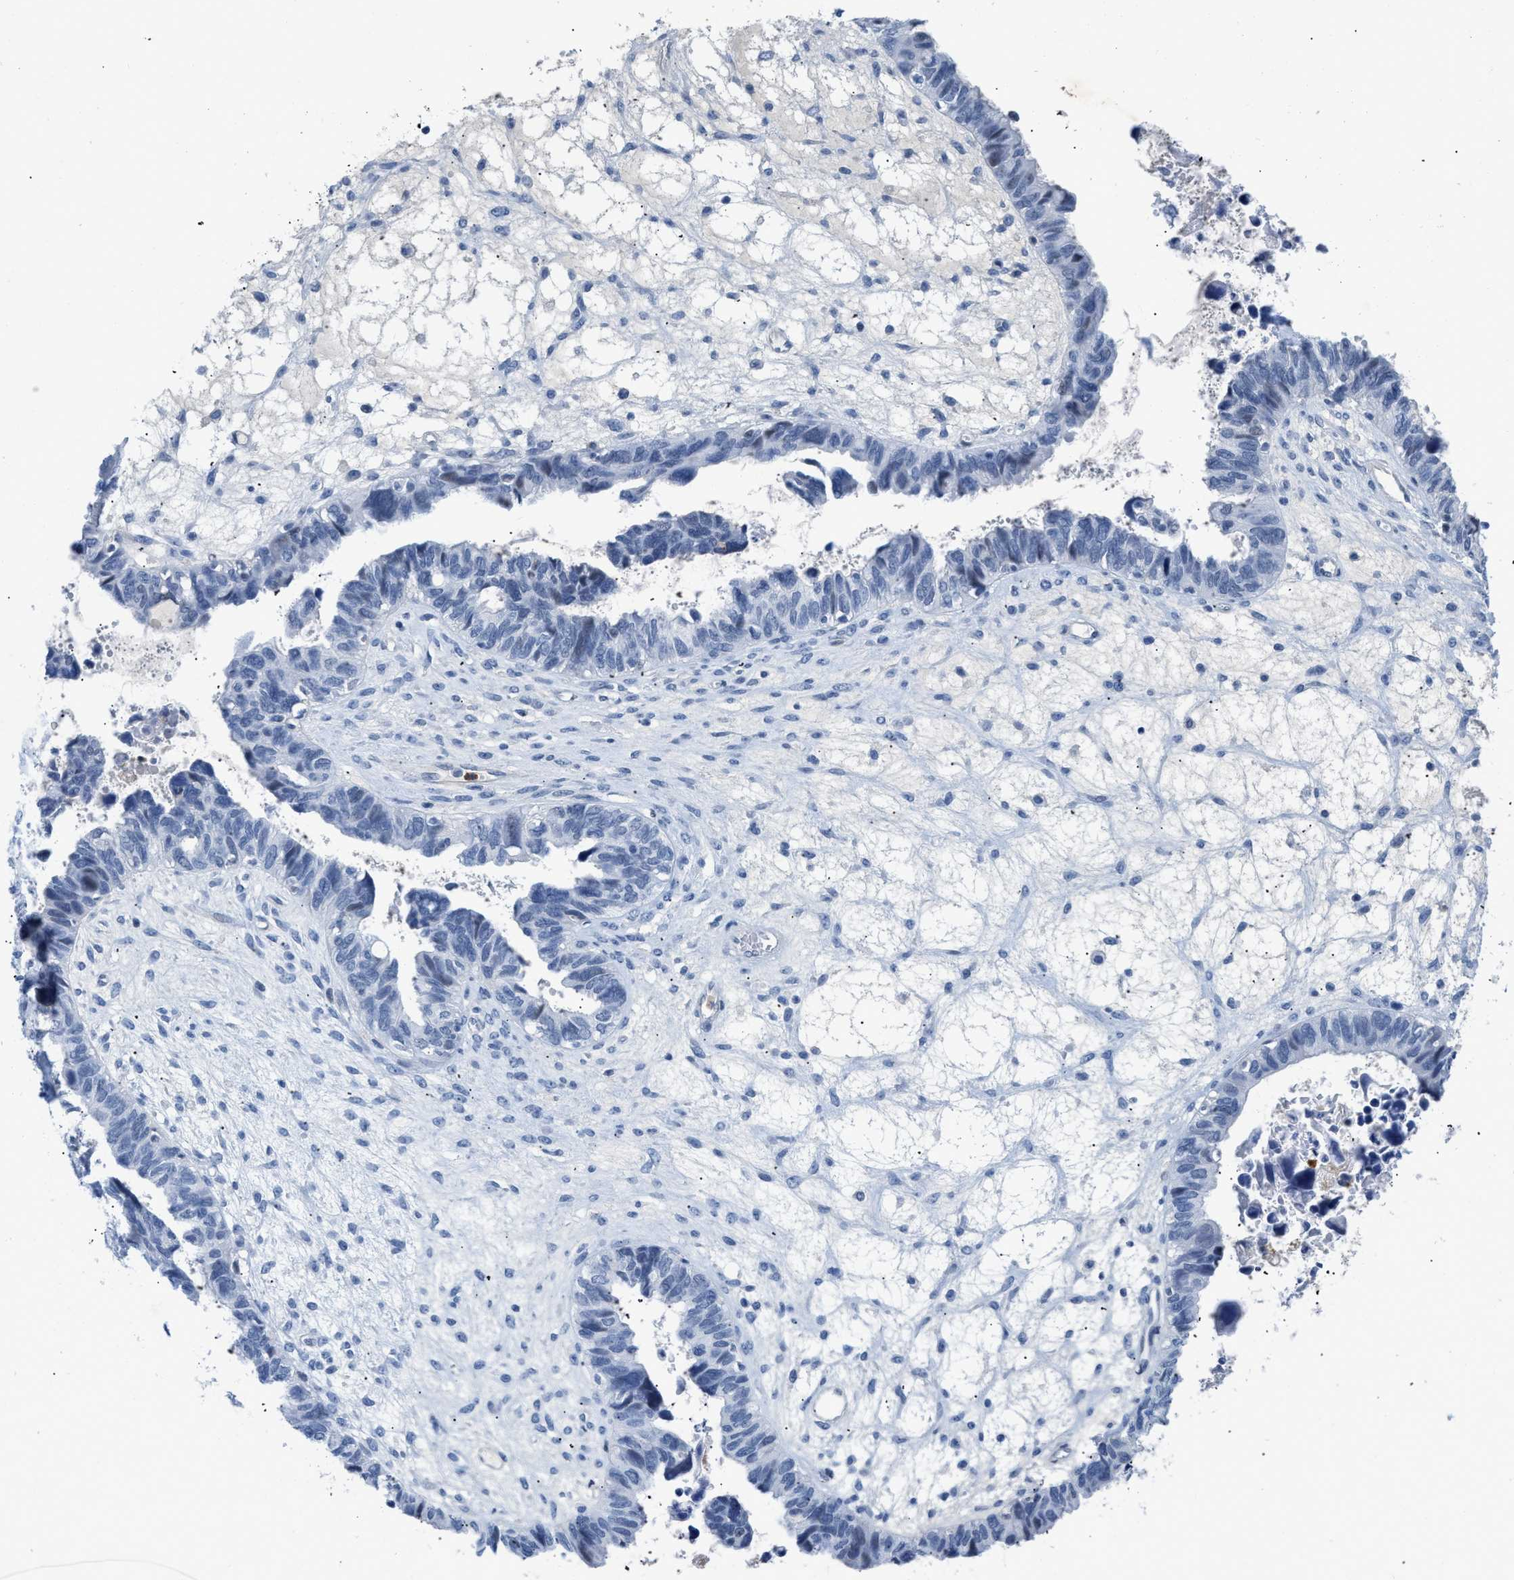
{"staining": {"intensity": "negative", "quantity": "none", "location": "none"}, "tissue": "ovarian cancer", "cell_type": "Tumor cells", "image_type": "cancer", "snomed": [{"axis": "morphology", "description": "Cystadenocarcinoma, serous, NOS"}, {"axis": "topography", "description": "Ovary"}], "caption": "High power microscopy image of an IHC histopathology image of serous cystadenocarcinoma (ovarian), revealing no significant staining in tumor cells.", "gene": "BOLL", "patient": {"sex": "female", "age": 79}}